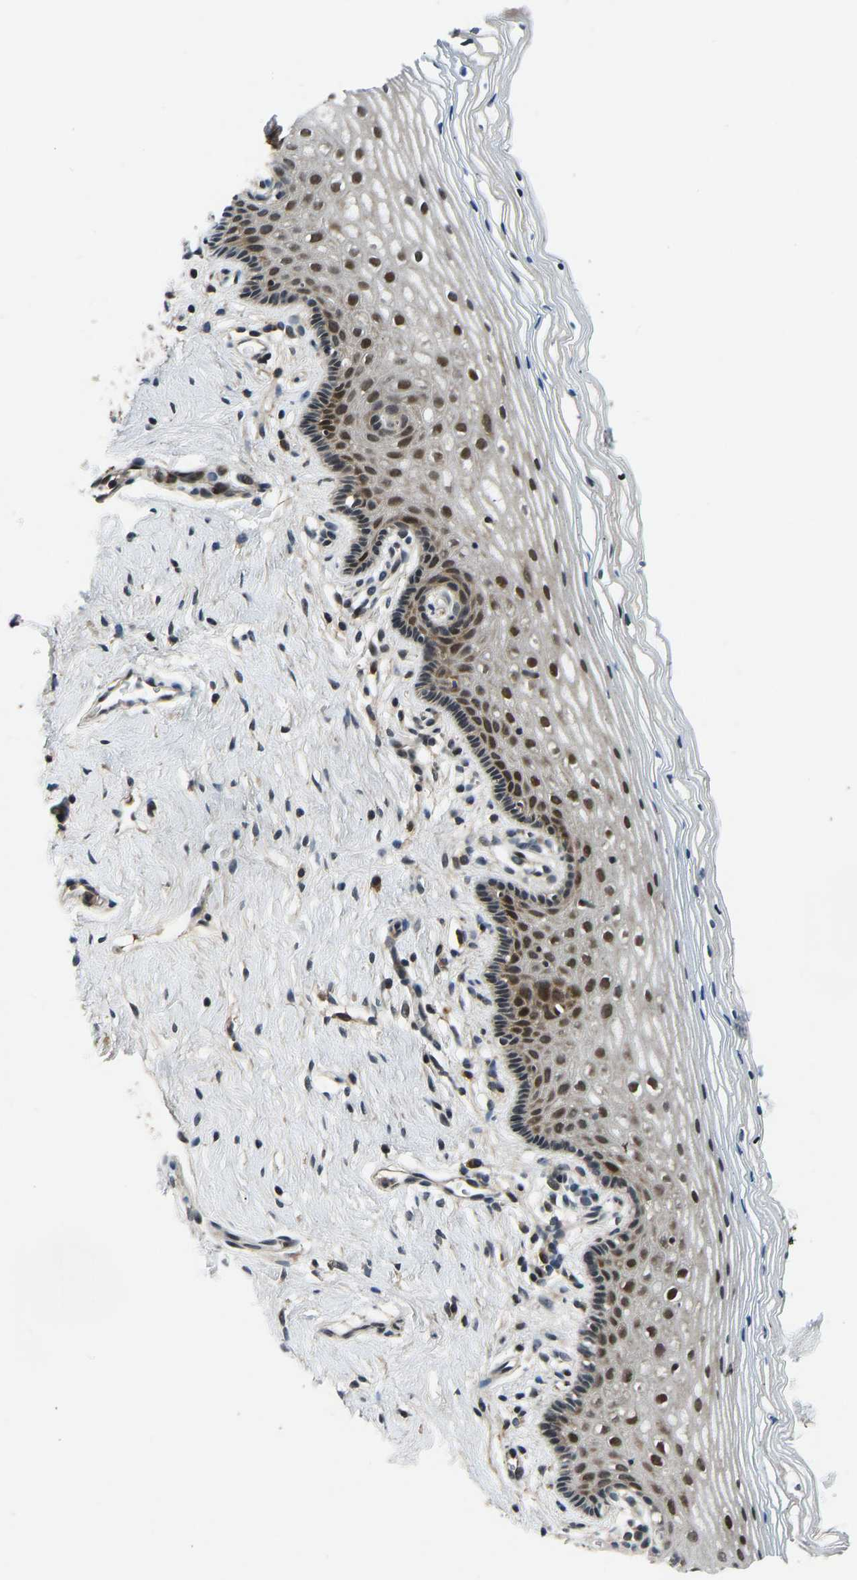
{"staining": {"intensity": "strong", "quantity": "25%-75%", "location": "nuclear"}, "tissue": "vagina", "cell_type": "Squamous epithelial cells", "image_type": "normal", "snomed": [{"axis": "morphology", "description": "Normal tissue, NOS"}, {"axis": "topography", "description": "Vagina"}], "caption": "High-power microscopy captured an IHC micrograph of unremarkable vagina, revealing strong nuclear expression in approximately 25%-75% of squamous epithelial cells. The staining is performed using DAB (3,3'-diaminobenzidine) brown chromogen to label protein expression. The nuclei are counter-stained blue using hematoxylin.", "gene": "RLIM", "patient": {"sex": "female", "age": 32}}